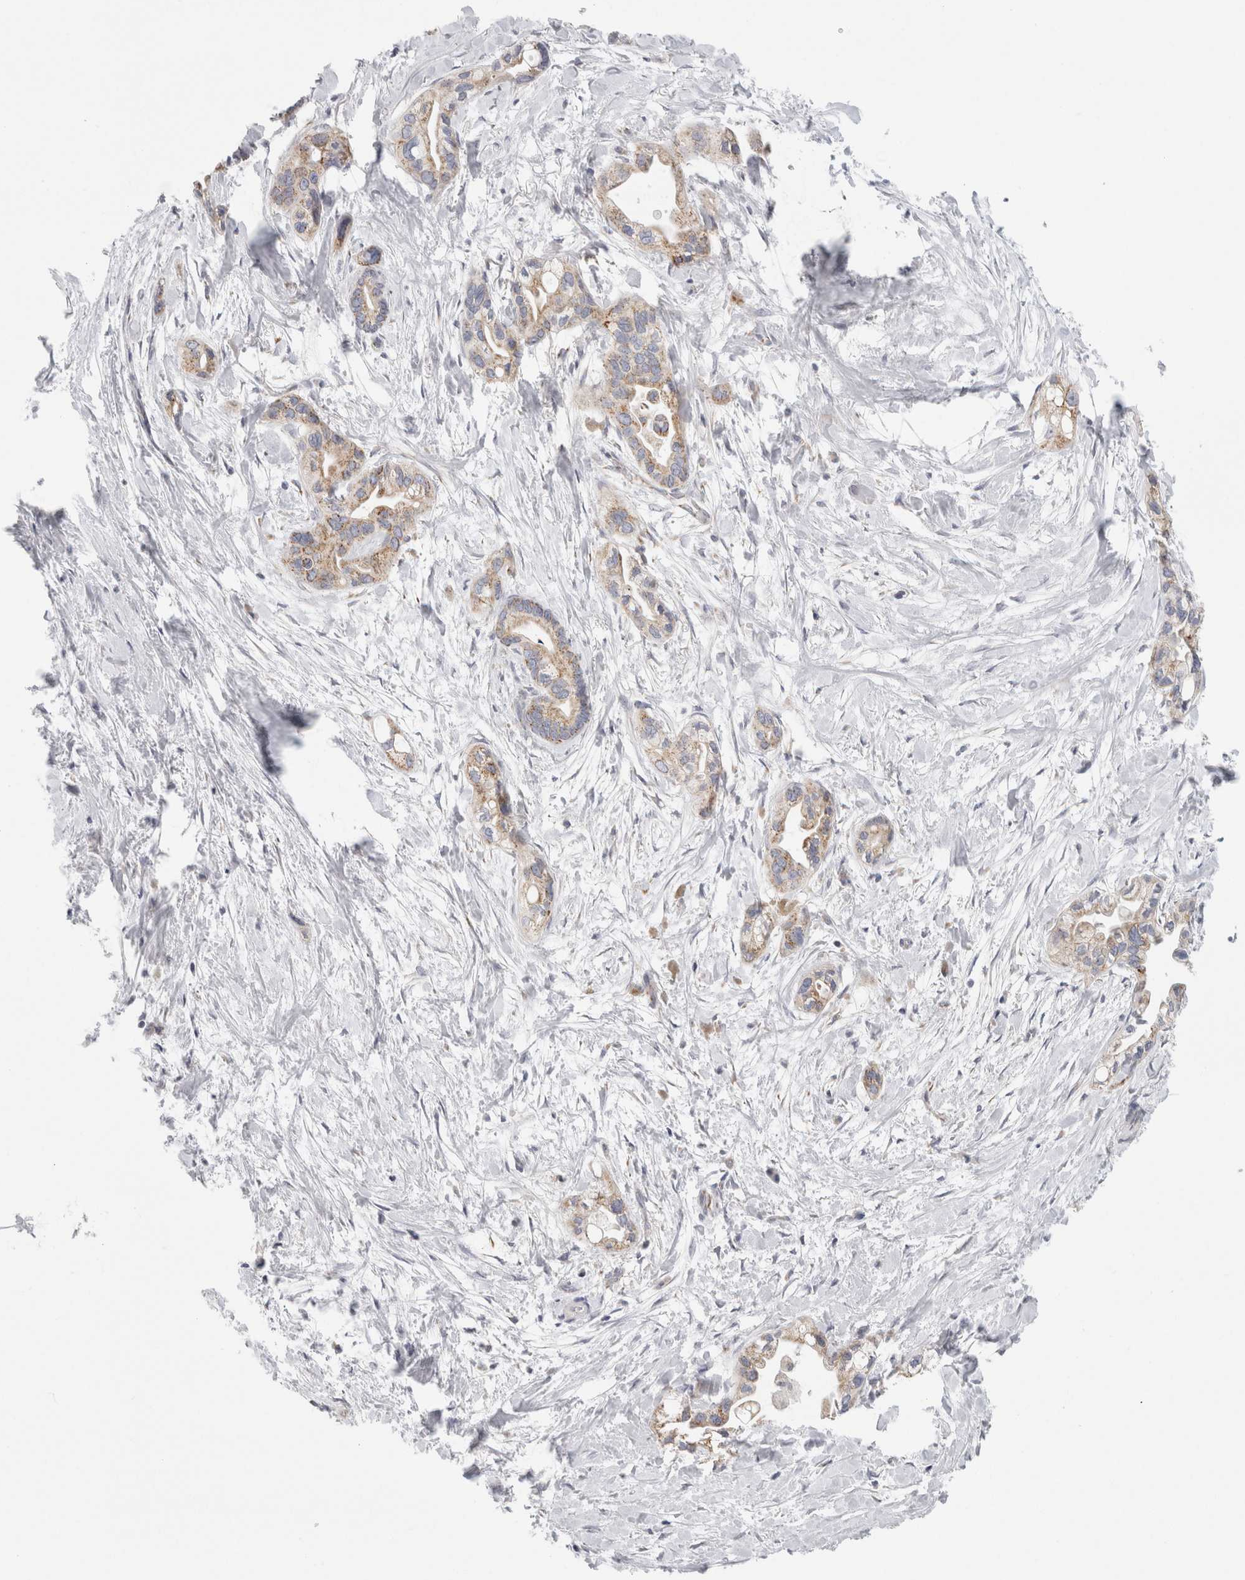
{"staining": {"intensity": "moderate", "quantity": "25%-75%", "location": "cytoplasmic/membranous"}, "tissue": "pancreatic cancer", "cell_type": "Tumor cells", "image_type": "cancer", "snomed": [{"axis": "morphology", "description": "Adenocarcinoma, NOS"}, {"axis": "topography", "description": "Pancreas"}], "caption": "This photomicrograph demonstrates immunohistochemistry staining of pancreatic cancer (adenocarcinoma), with medium moderate cytoplasmic/membranous staining in approximately 25%-75% of tumor cells.", "gene": "FAHD1", "patient": {"sex": "female", "age": 77}}